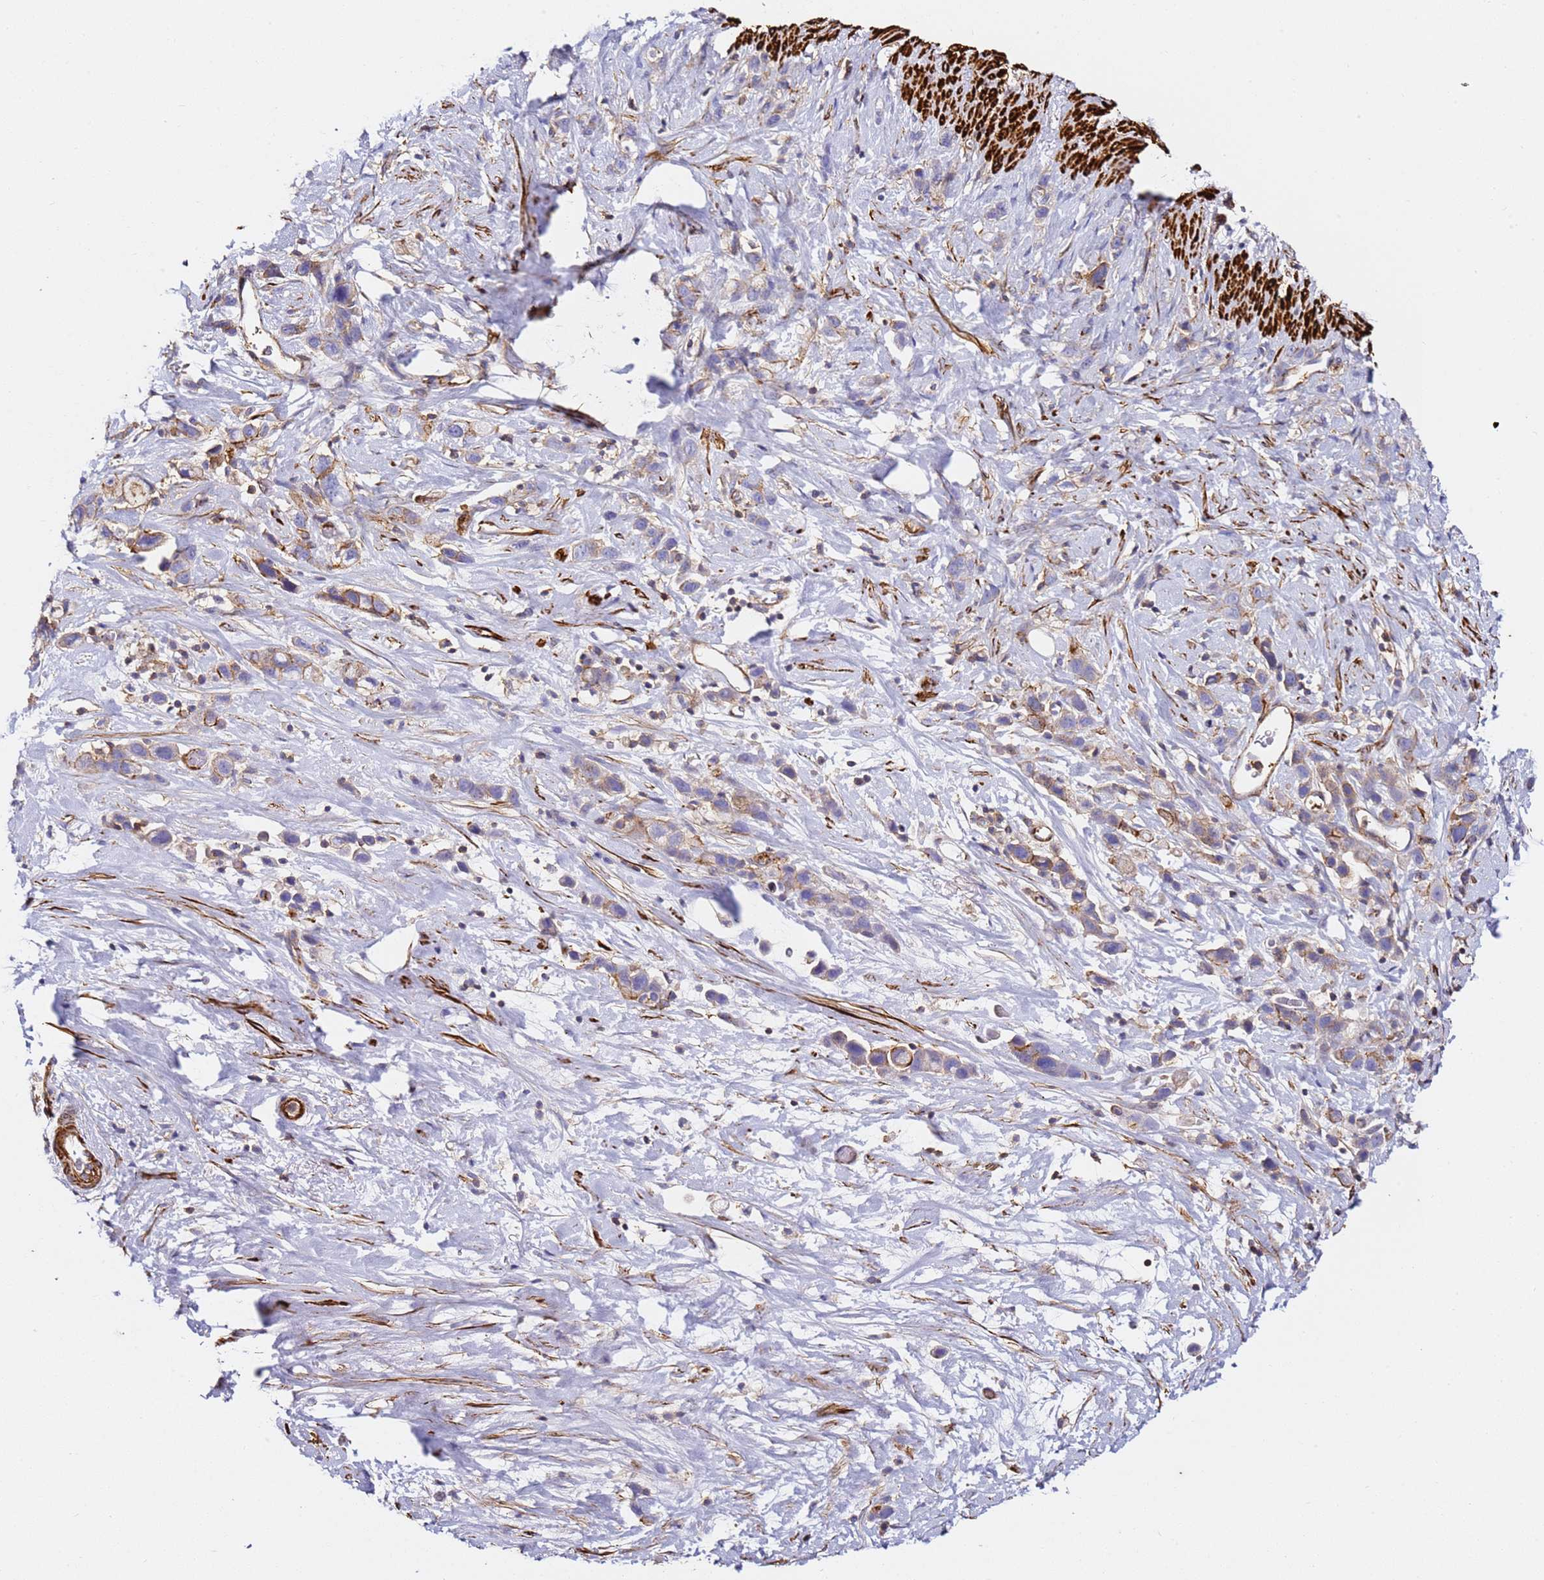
{"staining": {"intensity": "moderate", "quantity": "<25%", "location": "cytoplasmic/membranous"}, "tissue": "stomach cancer", "cell_type": "Tumor cells", "image_type": "cancer", "snomed": [{"axis": "morphology", "description": "Adenocarcinoma, NOS"}, {"axis": "topography", "description": "Stomach"}], "caption": "This photomicrograph reveals immunohistochemistry staining of human stomach cancer, with low moderate cytoplasmic/membranous staining in approximately <25% of tumor cells.", "gene": "ZNF671", "patient": {"sex": "female", "age": 65}}